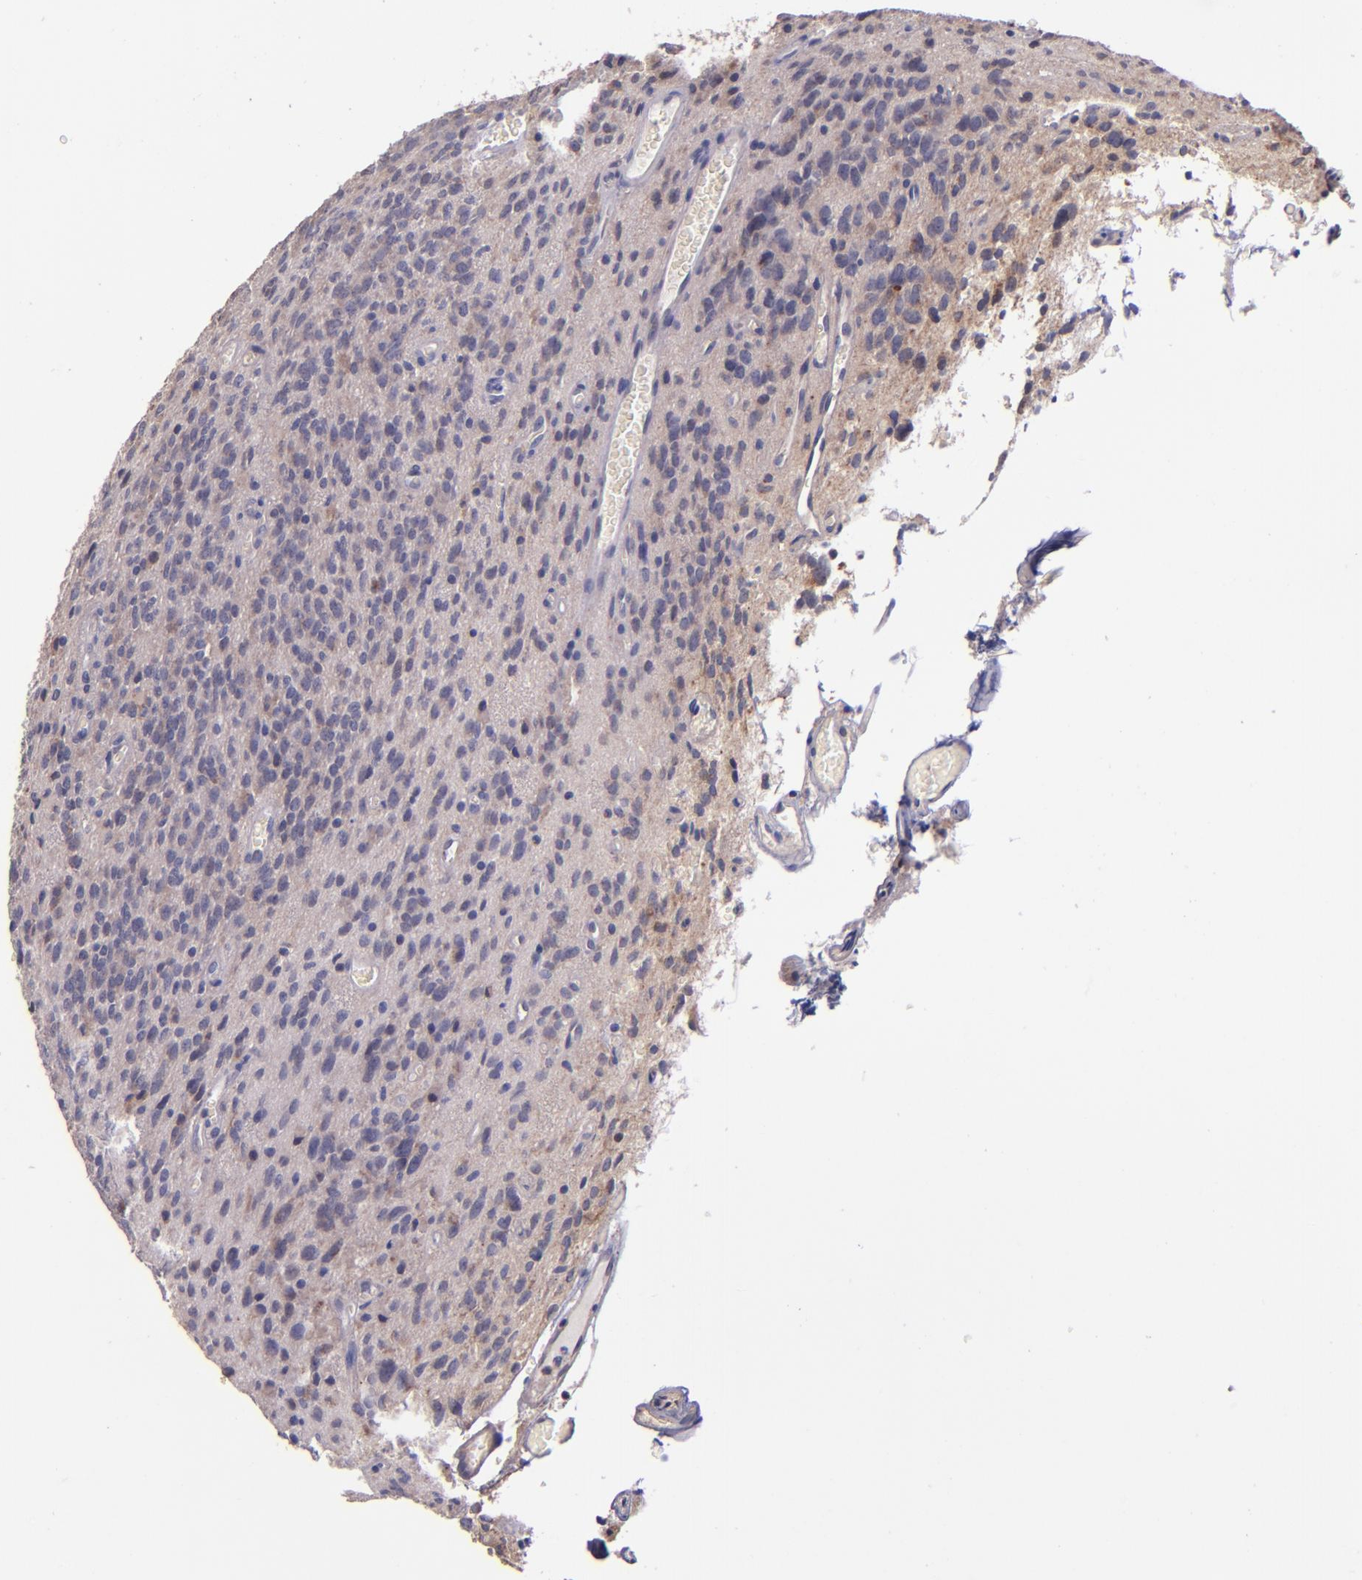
{"staining": {"intensity": "weak", "quantity": "25%-75%", "location": "cytoplasmic/membranous"}, "tissue": "glioma", "cell_type": "Tumor cells", "image_type": "cancer", "snomed": [{"axis": "morphology", "description": "Glioma, malignant, Low grade"}, {"axis": "topography", "description": "Brain"}], "caption": "Immunohistochemical staining of malignant glioma (low-grade) reveals low levels of weak cytoplasmic/membranous staining in about 25%-75% of tumor cells.", "gene": "SHC1", "patient": {"sex": "female", "age": 15}}